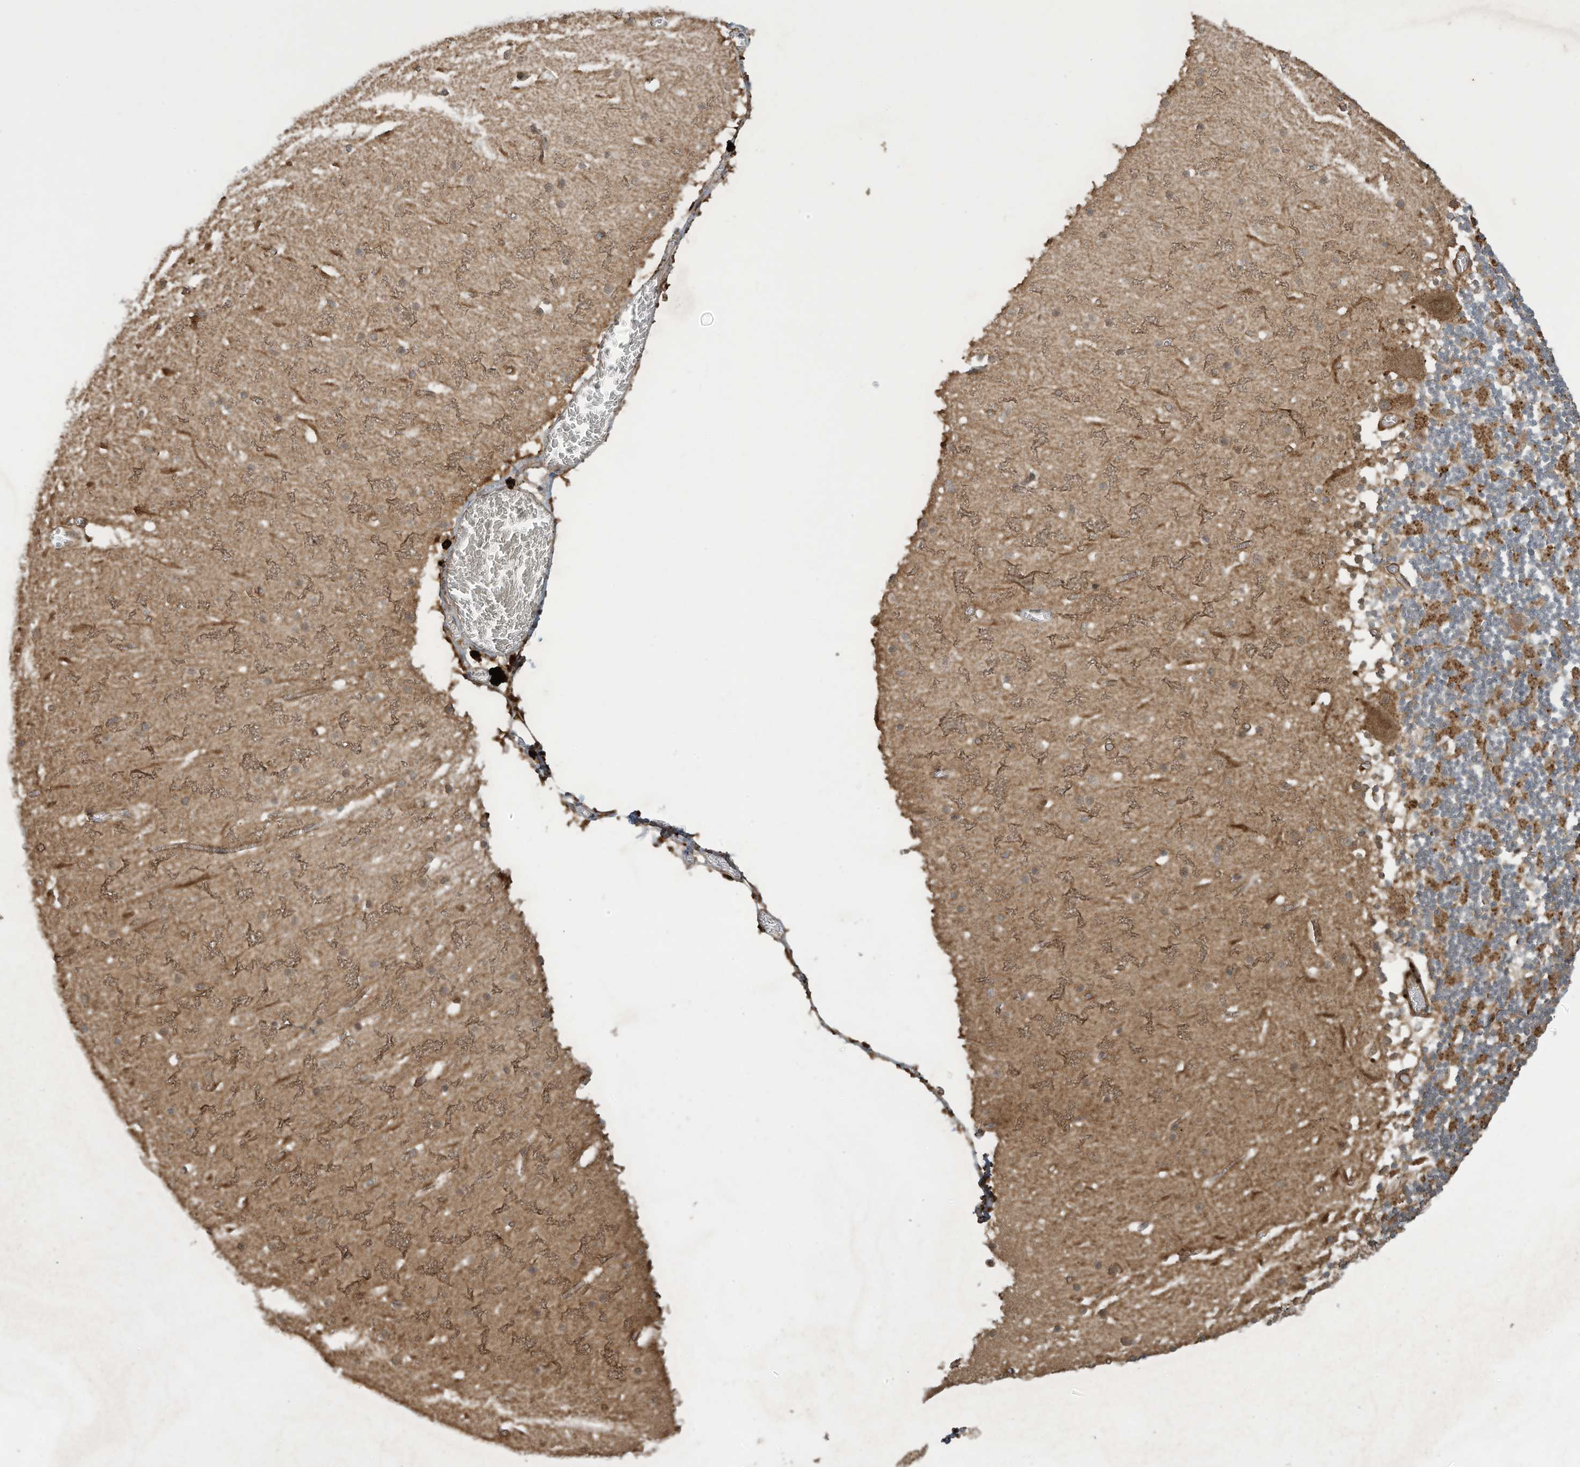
{"staining": {"intensity": "strong", "quantity": "25%-75%", "location": "cytoplasmic/membranous"}, "tissue": "cerebellum", "cell_type": "Cells in granular layer", "image_type": "normal", "snomed": [{"axis": "morphology", "description": "Normal tissue, NOS"}, {"axis": "topography", "description": "Cerebellum"}], "caption": "A photomicrograph showing strong cytoplasmic/membranous positivity in about 25%-75% of cells in granular layer in benign cerebellum, as visualized by brown immunohistochemical staining.", "gene": "DDIT4", "patient": {"sex": "female", "age": 28}}